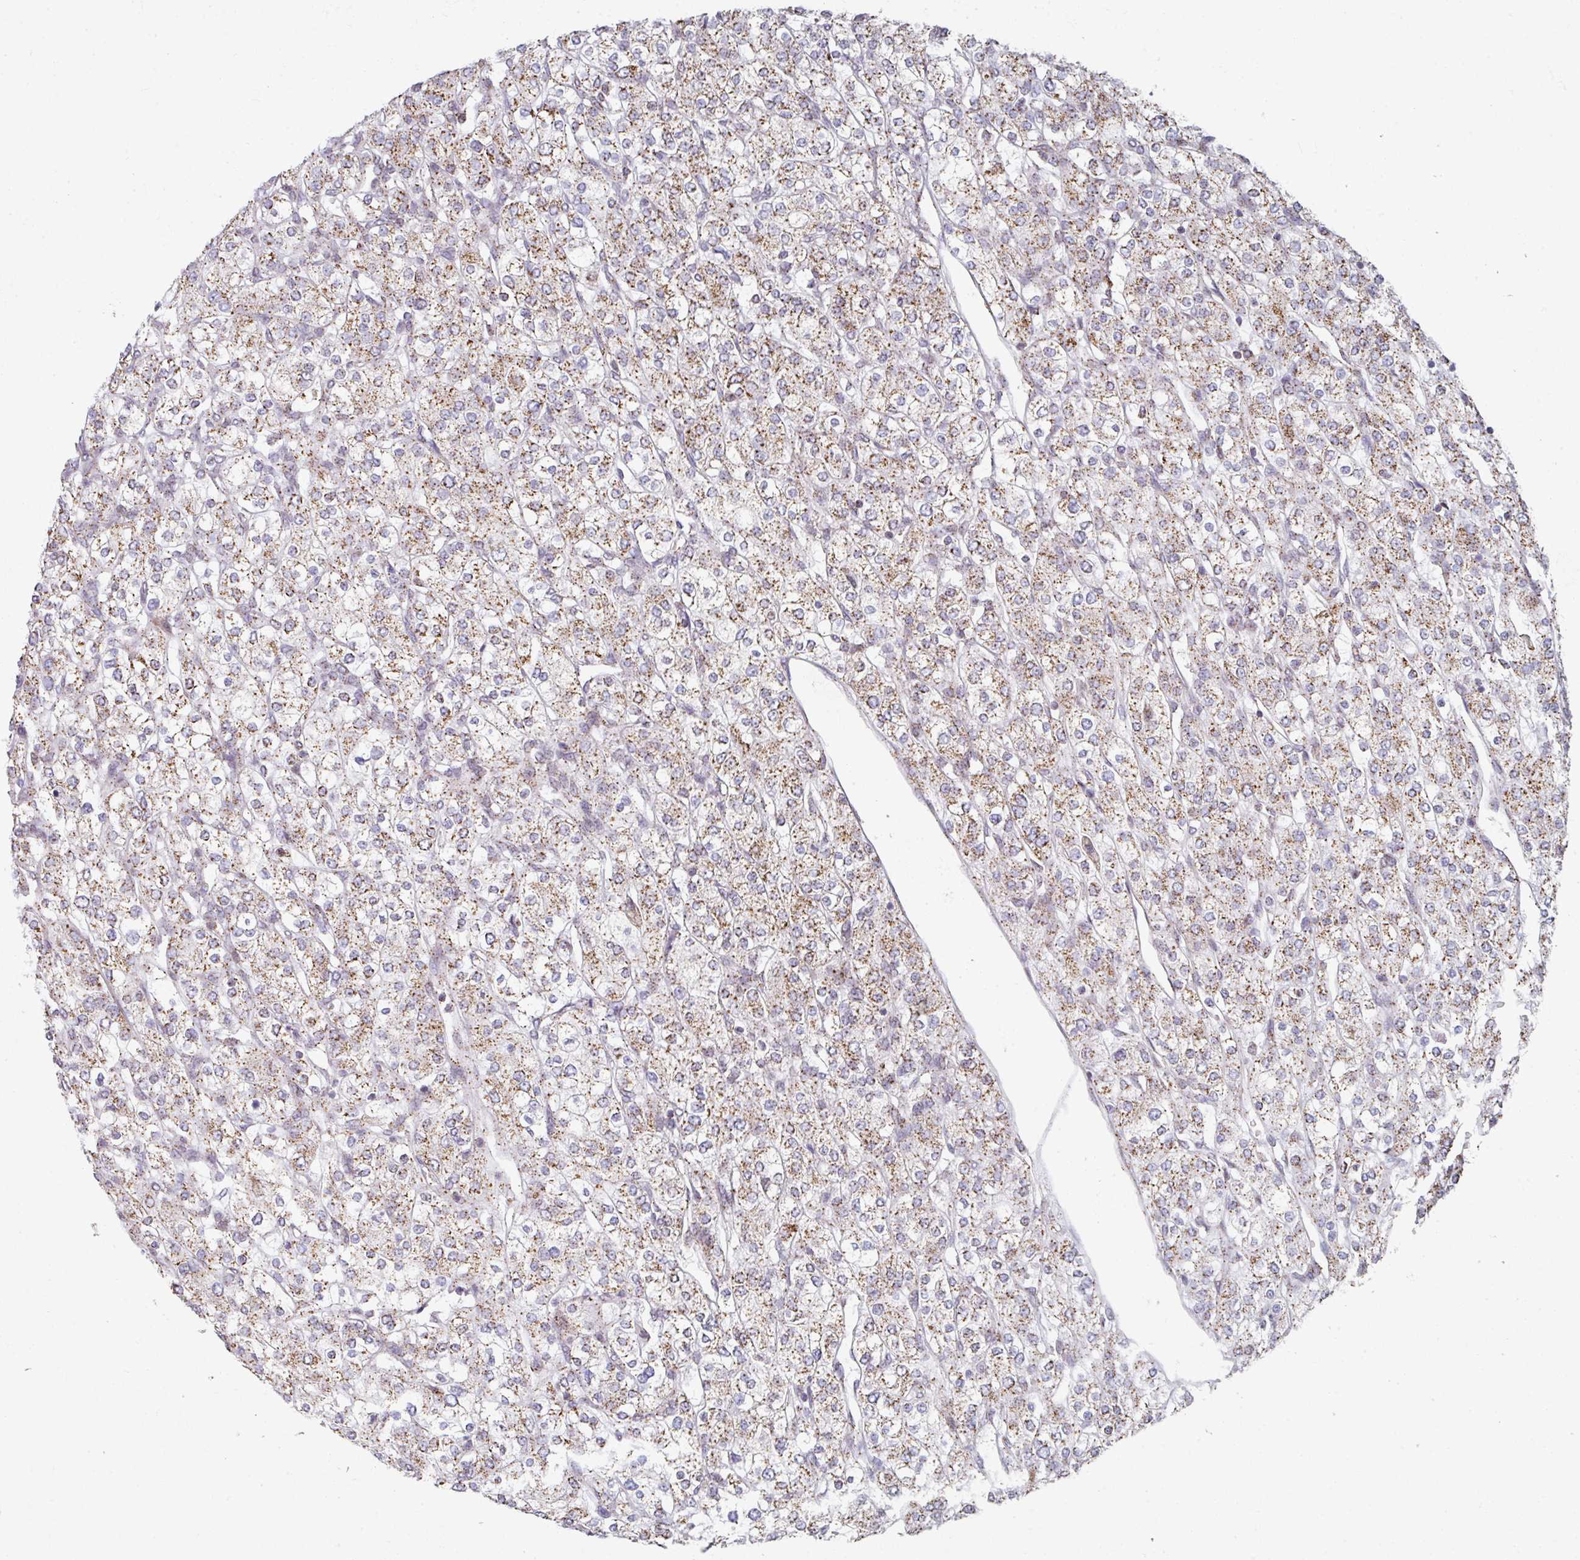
{"staining": {"intensity": "moderate", "quantity": ">75%", "location": "cytoplasmic/membranous"}, "tissue": "renal cancer", "cell_type": "Tumor cells", "image_type": "cancer", "snomed": [{"axis": "morphology", "description": "Adenocarcinoma, NOS"}, {"axis": "topography", "description": "Kidney"}], "caption": "IHC (DAB (3,3'-diaminobenzidine)) staining of human renal adenocarcinoma demonstrates moderate cytoplasmic/membranous protein positivity in approximately >75% of tumor cells.", "gene": "CCDC85B", "patient": {"sex": "male", "age": 80}}